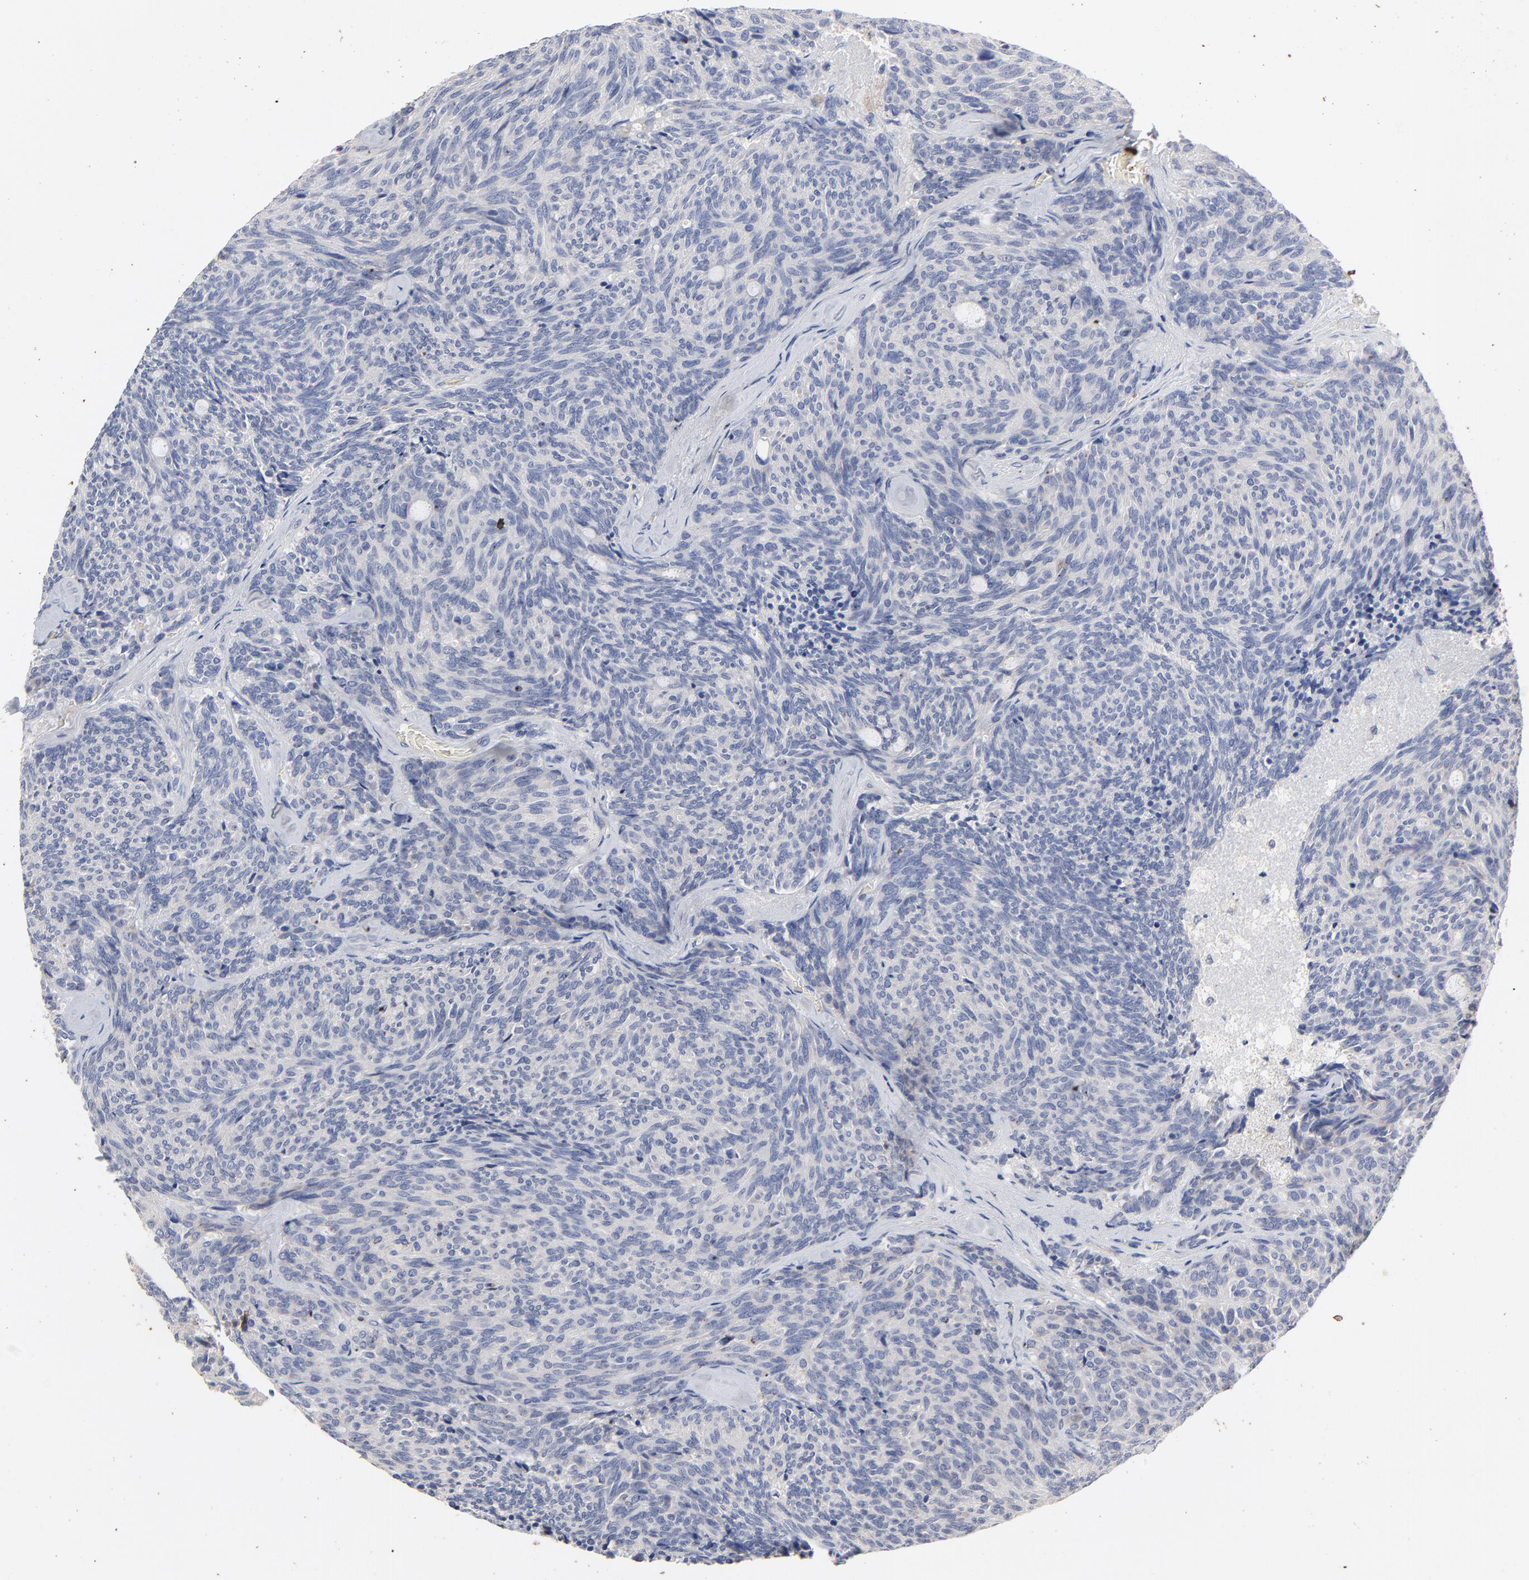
{"staining": {"intensity": "negative", "quantity": "none", "location": "none"}, "tissue": "carcinoid", "cell_type": "Tumor cells", "image_type": "cancer", "snomed": [{"axis": "morphology", "description": "Carcinoid, malignant, NOS"}, {"axis": "topography", "description": "Pancreas"}], "caption": "Carcinoid (malignant) stained for a protein using IHC shows no expression tumor cells.", "gene": "AADAC", "patient": {"sex": "female", "age": 54}}